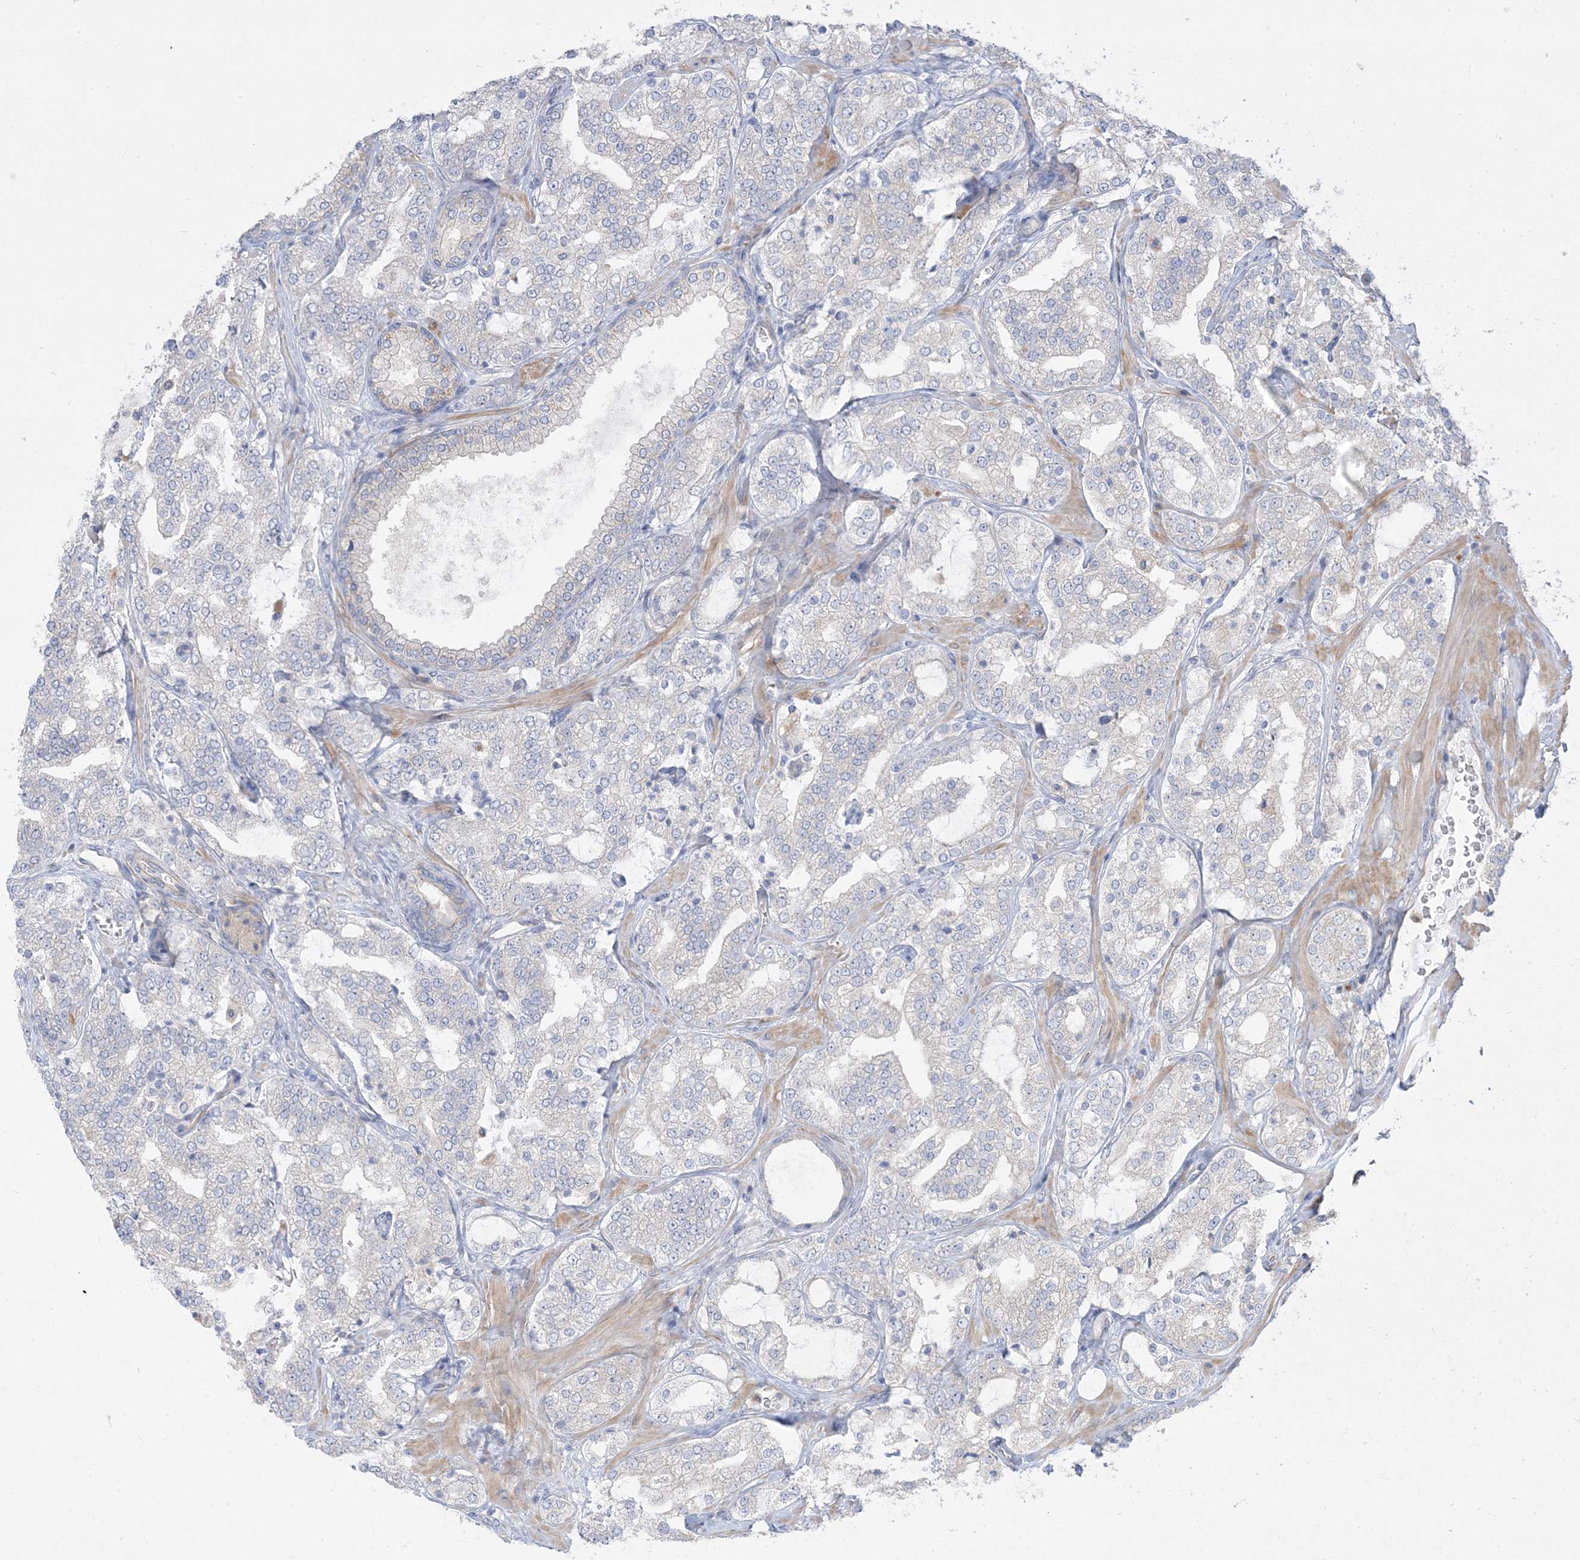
{"staining": {"intensity": "negative", "quantity": "none", "location": "none"}, "tissue": "prostate cancer", "cell_type": "Tumor cells", "image_type": "cancer", "snomed": [{"axis": "morphology", "description": "Adenocarcinoma, High grade"}, {"axis": "topography", "description": "Prostate"}], "caption": "Immunohistochemical staining of human prostate adenocarcinoma (high-grade) reveals no significant staining in tumor cells.", "gene": "ARHGEF9", "patient": {"sex": "male", "age": 64}}